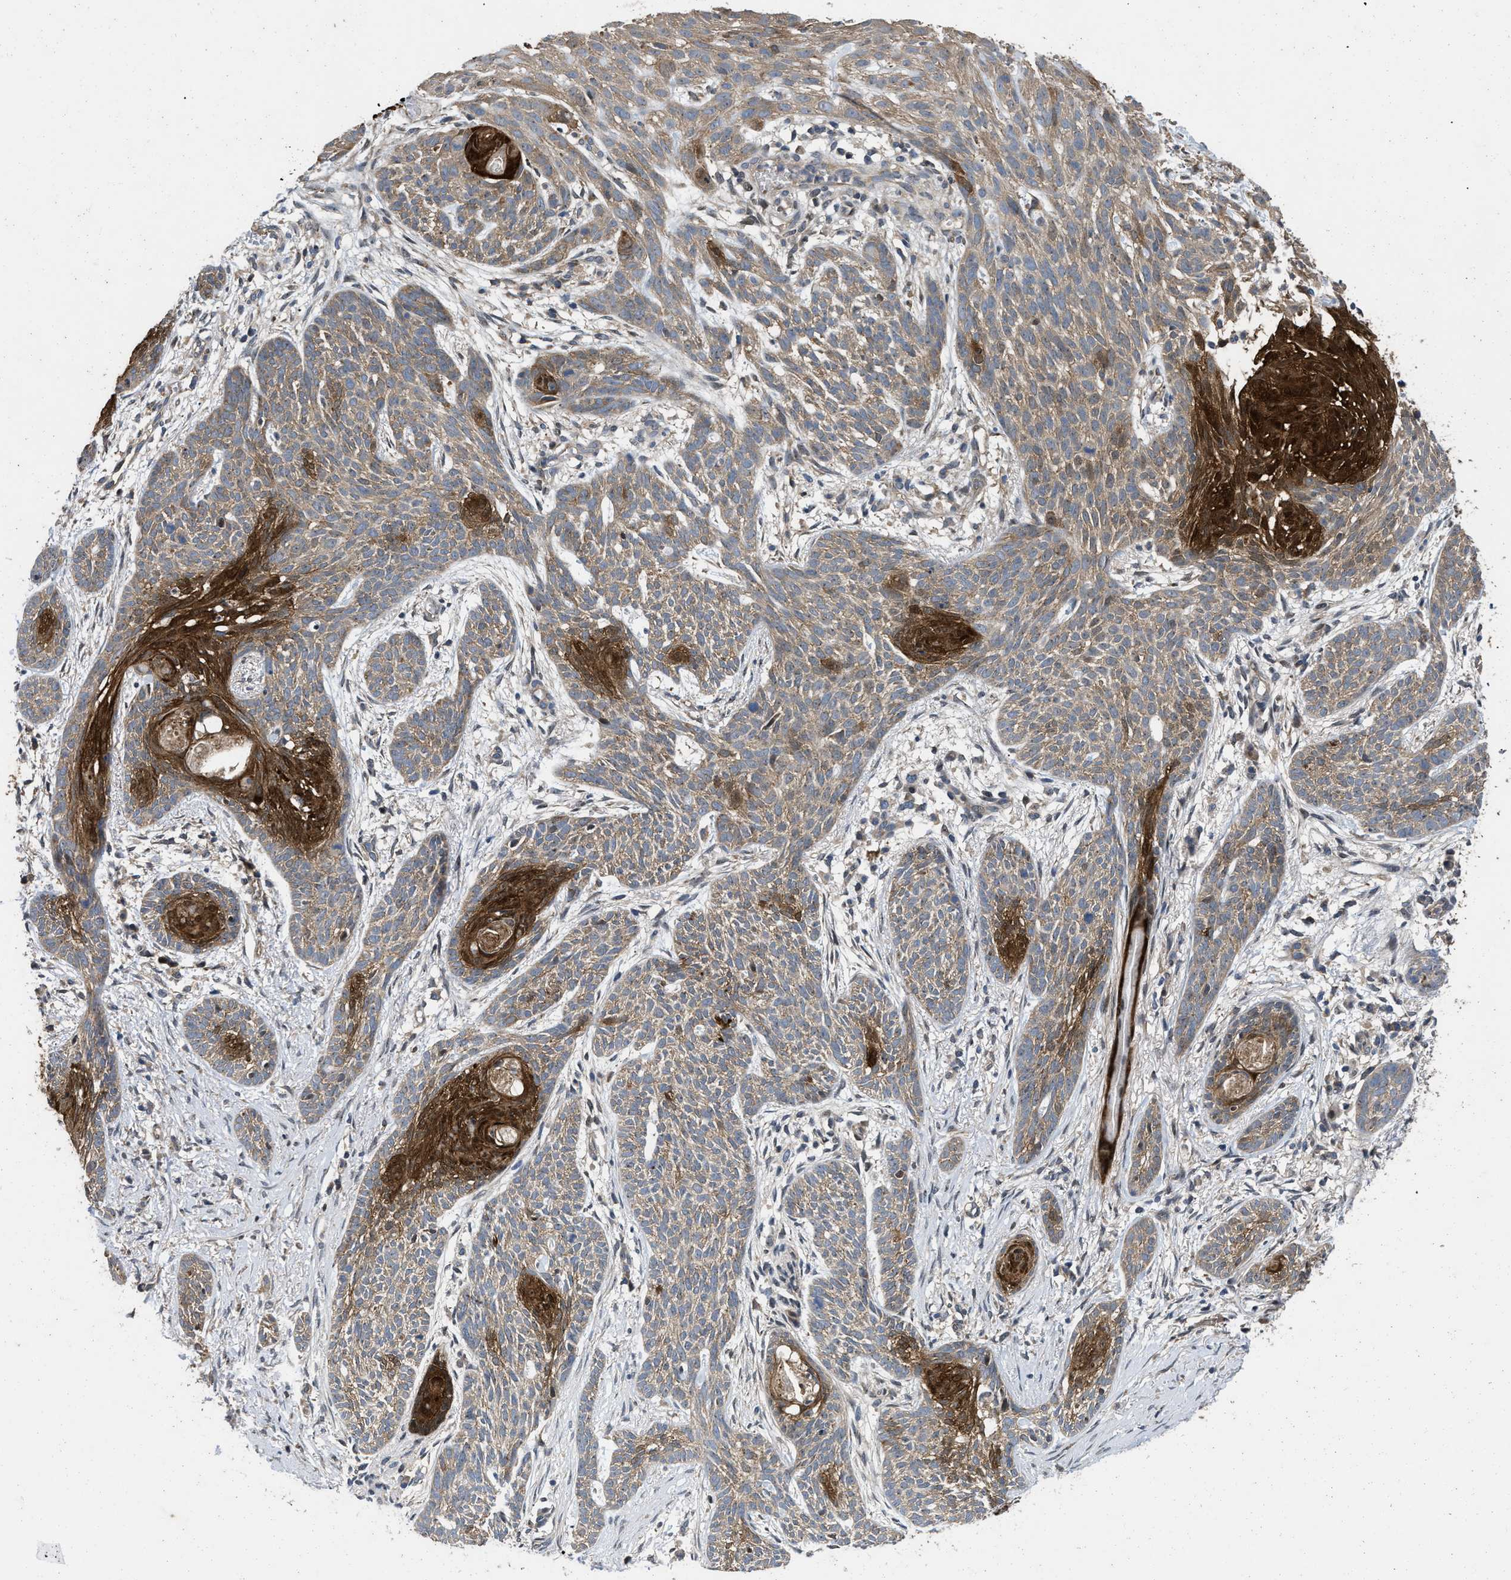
{"staining": {"intensity": "moderate", "quantity": ">75%", "location": "cytoplasmic/membranous"}, "tissue": "skin cancer", "cell_type": "Tumor cells", "image_type": "cancer", "snomed": [{"axis": "morphology", "description": "Basal cell carcinoma"}, {"axis": "topography", "description": "Skin"}], "caption": "IHC image of human basal cell carcinoma (skin) stained for a protein (brown), which exhibits medium levels of moderate cytoplasmic/membranous expression in approximately >75% of tumor cells.", "gene": "PRDM14", "patient": {"sex": "female", "age": 59}}